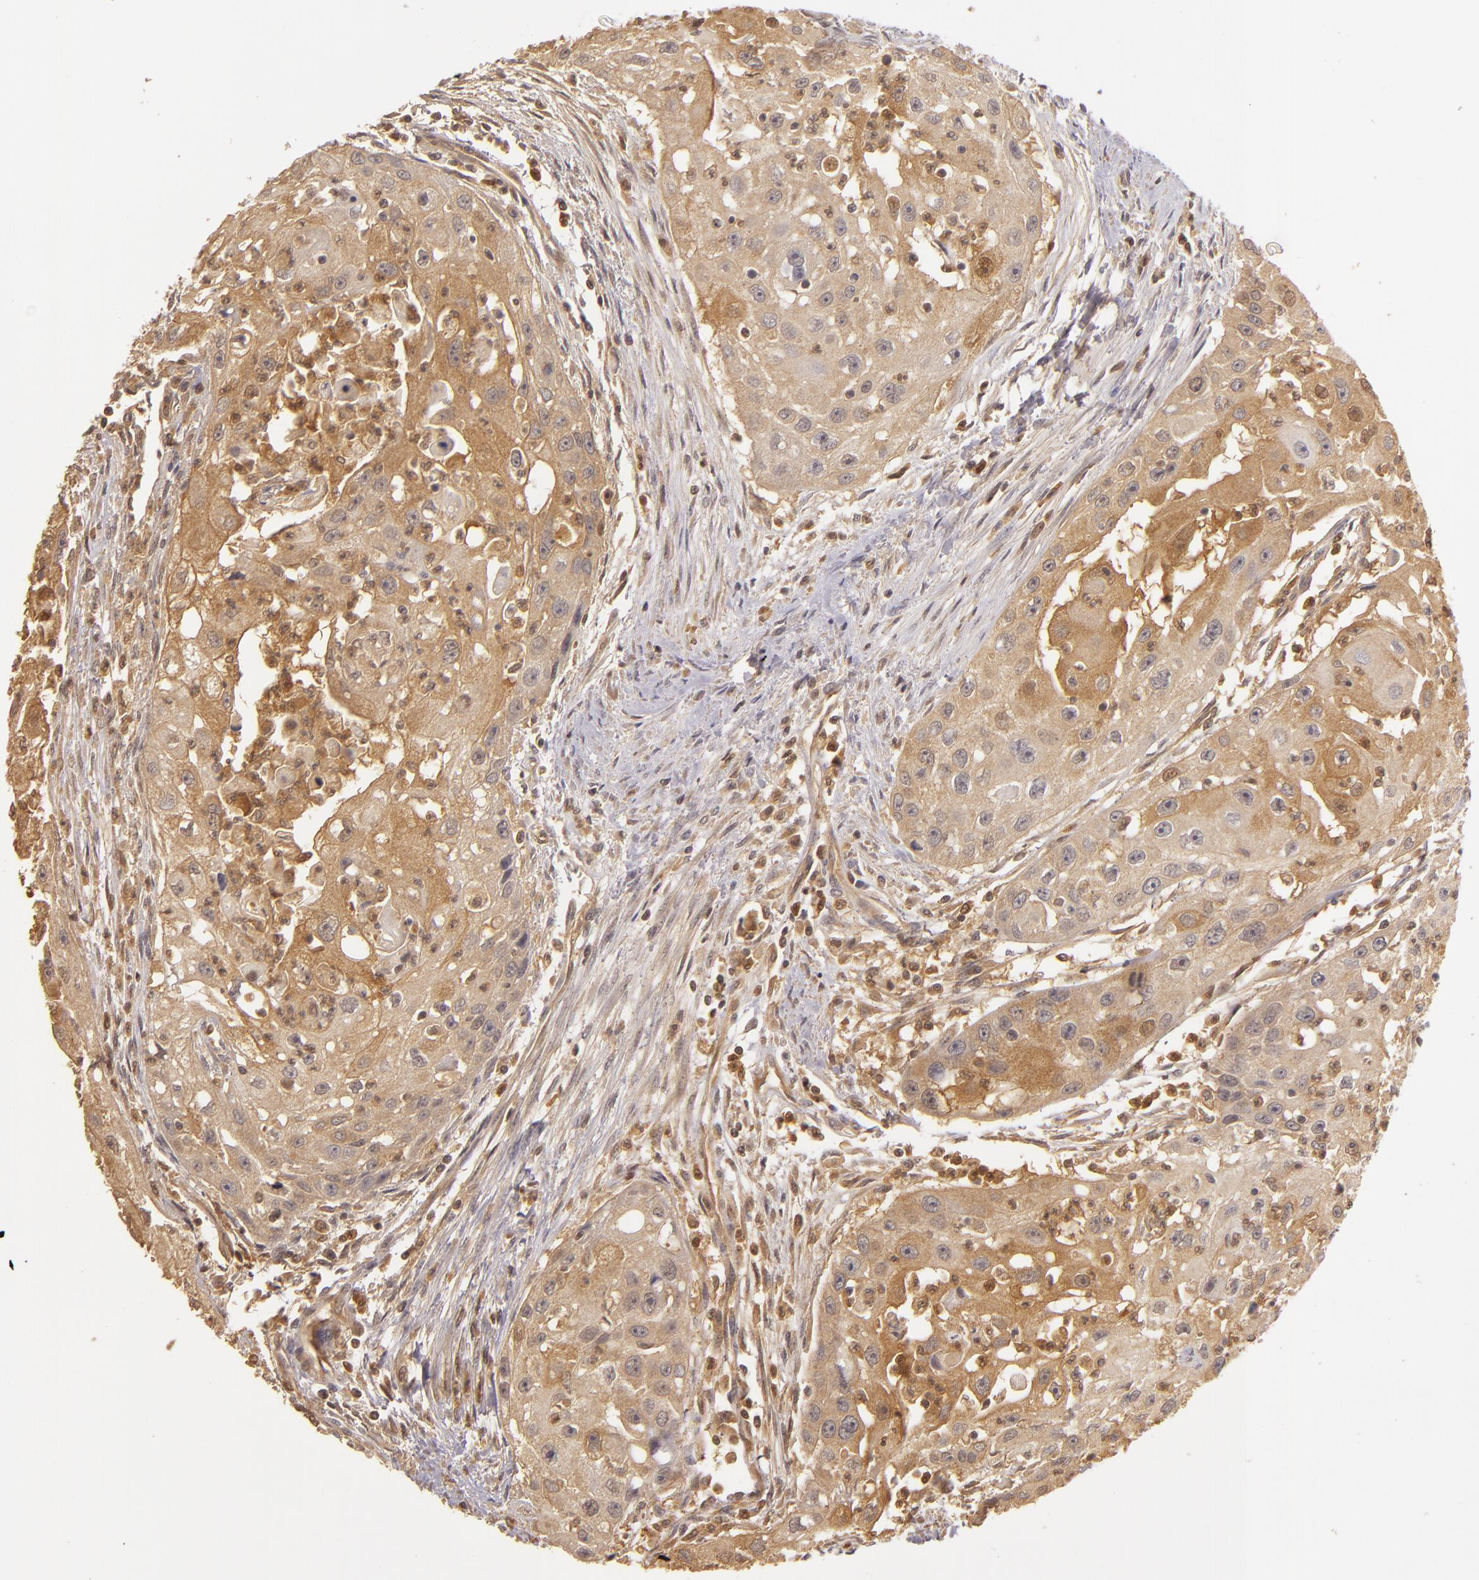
{"staining": {"intensity": "moderate", "quantity": ">75%", "location": "cytoplasmic/membranous"}, "tissue": "head and neck cancer", "cell_type": "Tumor cells", "image_type": "cancer", "snomed": [{"axis": "morphology", "description": "Squamous cell carcinoma, NOS"}, {"axis": "topography", "description": "Head-Neck"}], "caption": "IHC of squamous cell carcinoma (head and neck) demonstrates medium levels of moderate cytoplasmic/membranous expression in approximately >75% of tumor cells. (DAB (3,3'-diaminobenzidine) IHC with brightfield microscopy, high magnification).", "gene": "LRG1", "patient": {"sex": "male", "age": 64}}